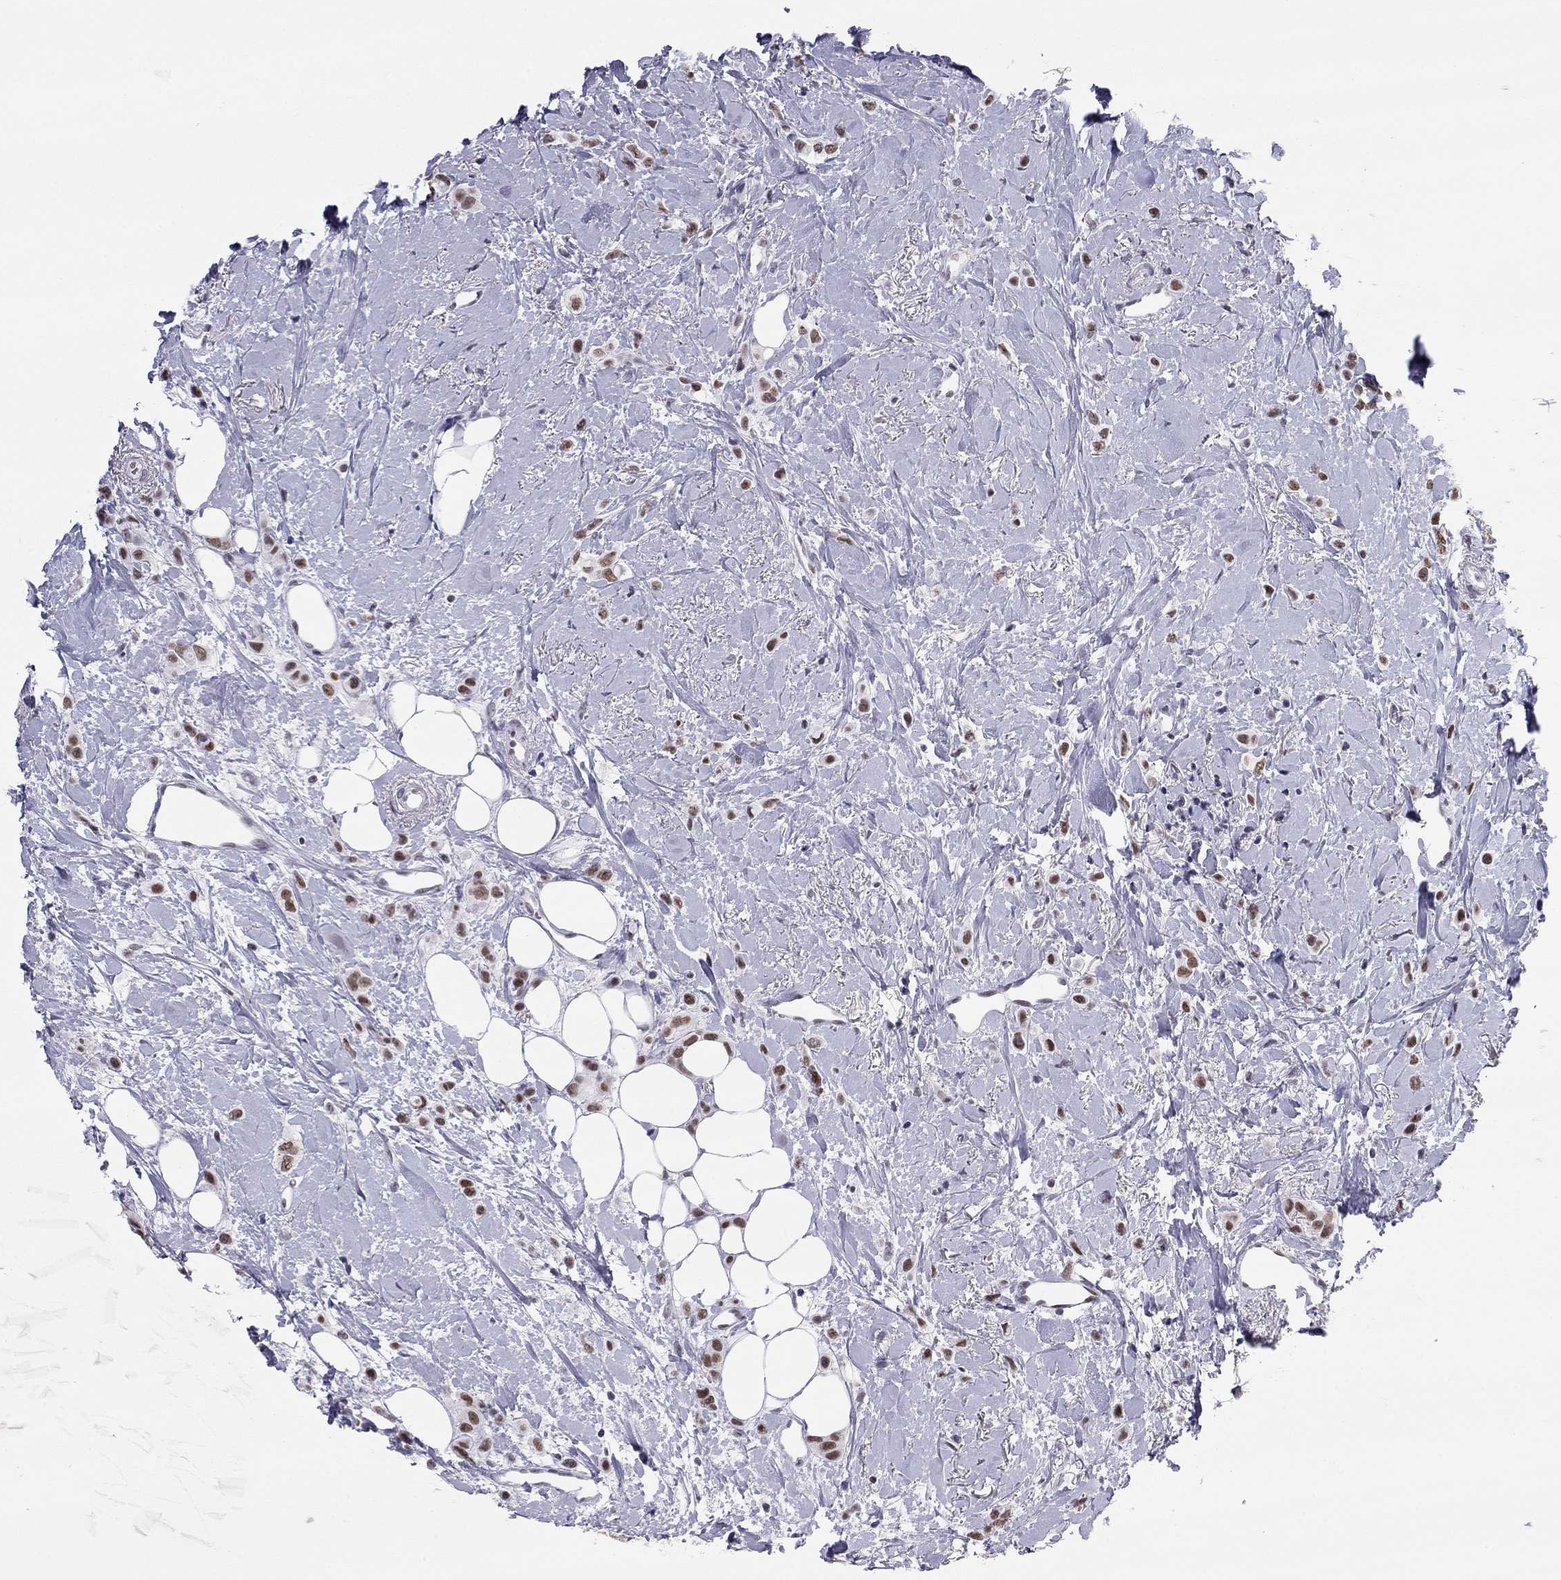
{"staining": {"intensity": "strong", "quantity": ">75%", "location": "nuclear"}, "tissue": "breast cancer", "cell_type": "Tumor cells", "image_type": "cancer", "snomed": [{"axis": "morphology", "description": "Lobular carcinoma"}, {"axis": "topography", "description": "Breast"}], "caption": "The image displays staining of breast cancer (lobular carcinoma), revealing strong nuclear protein positivity (brown color) within tumor cells.", "gene": "DOT1L", "patient": {"sex": "female", "age": 66}}